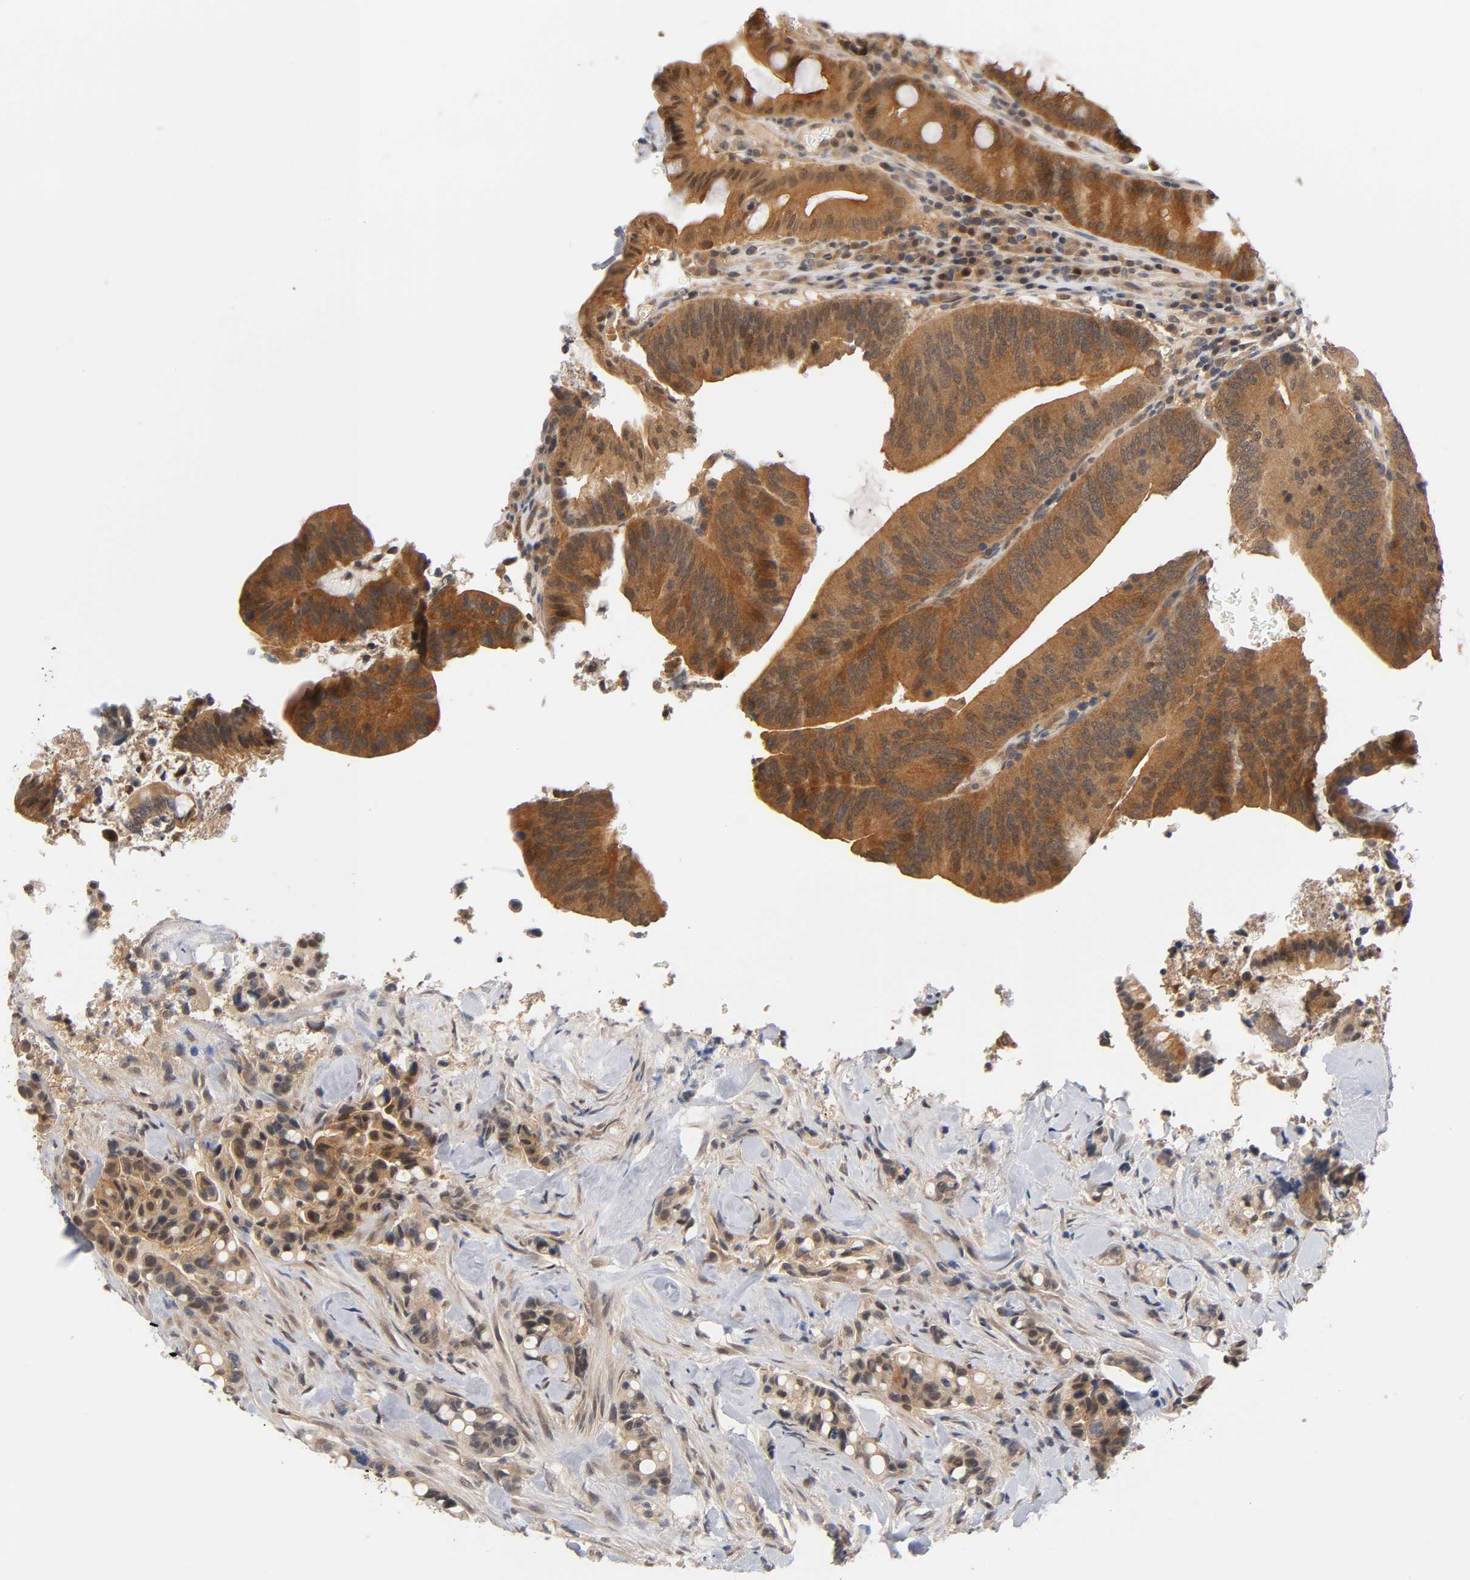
{"staining": {"intensity": "strong", "quantity": ">75%", "location": "cytoplasmic/membranous"}, "tissue": "colorectal cancer", "cell_type": "Tumor cells", "image_type": "cancer", "snomed": [{"axis": "morphology", "description": "Normal tissue, NOS"}, {"axis": "morphology", "description": "Adenocarcinoma, NOS"}, {"axis": "topography", "description": "Colon"}], "caption": "The image shows immunohistochemical staining of colorectal cancer. There is strong cytoplasmic/membranous positivity is appreciated in about >75% of tumor cells.", "gene": "PRKAB1", "patient": {"sex": "male", "age": 82}}